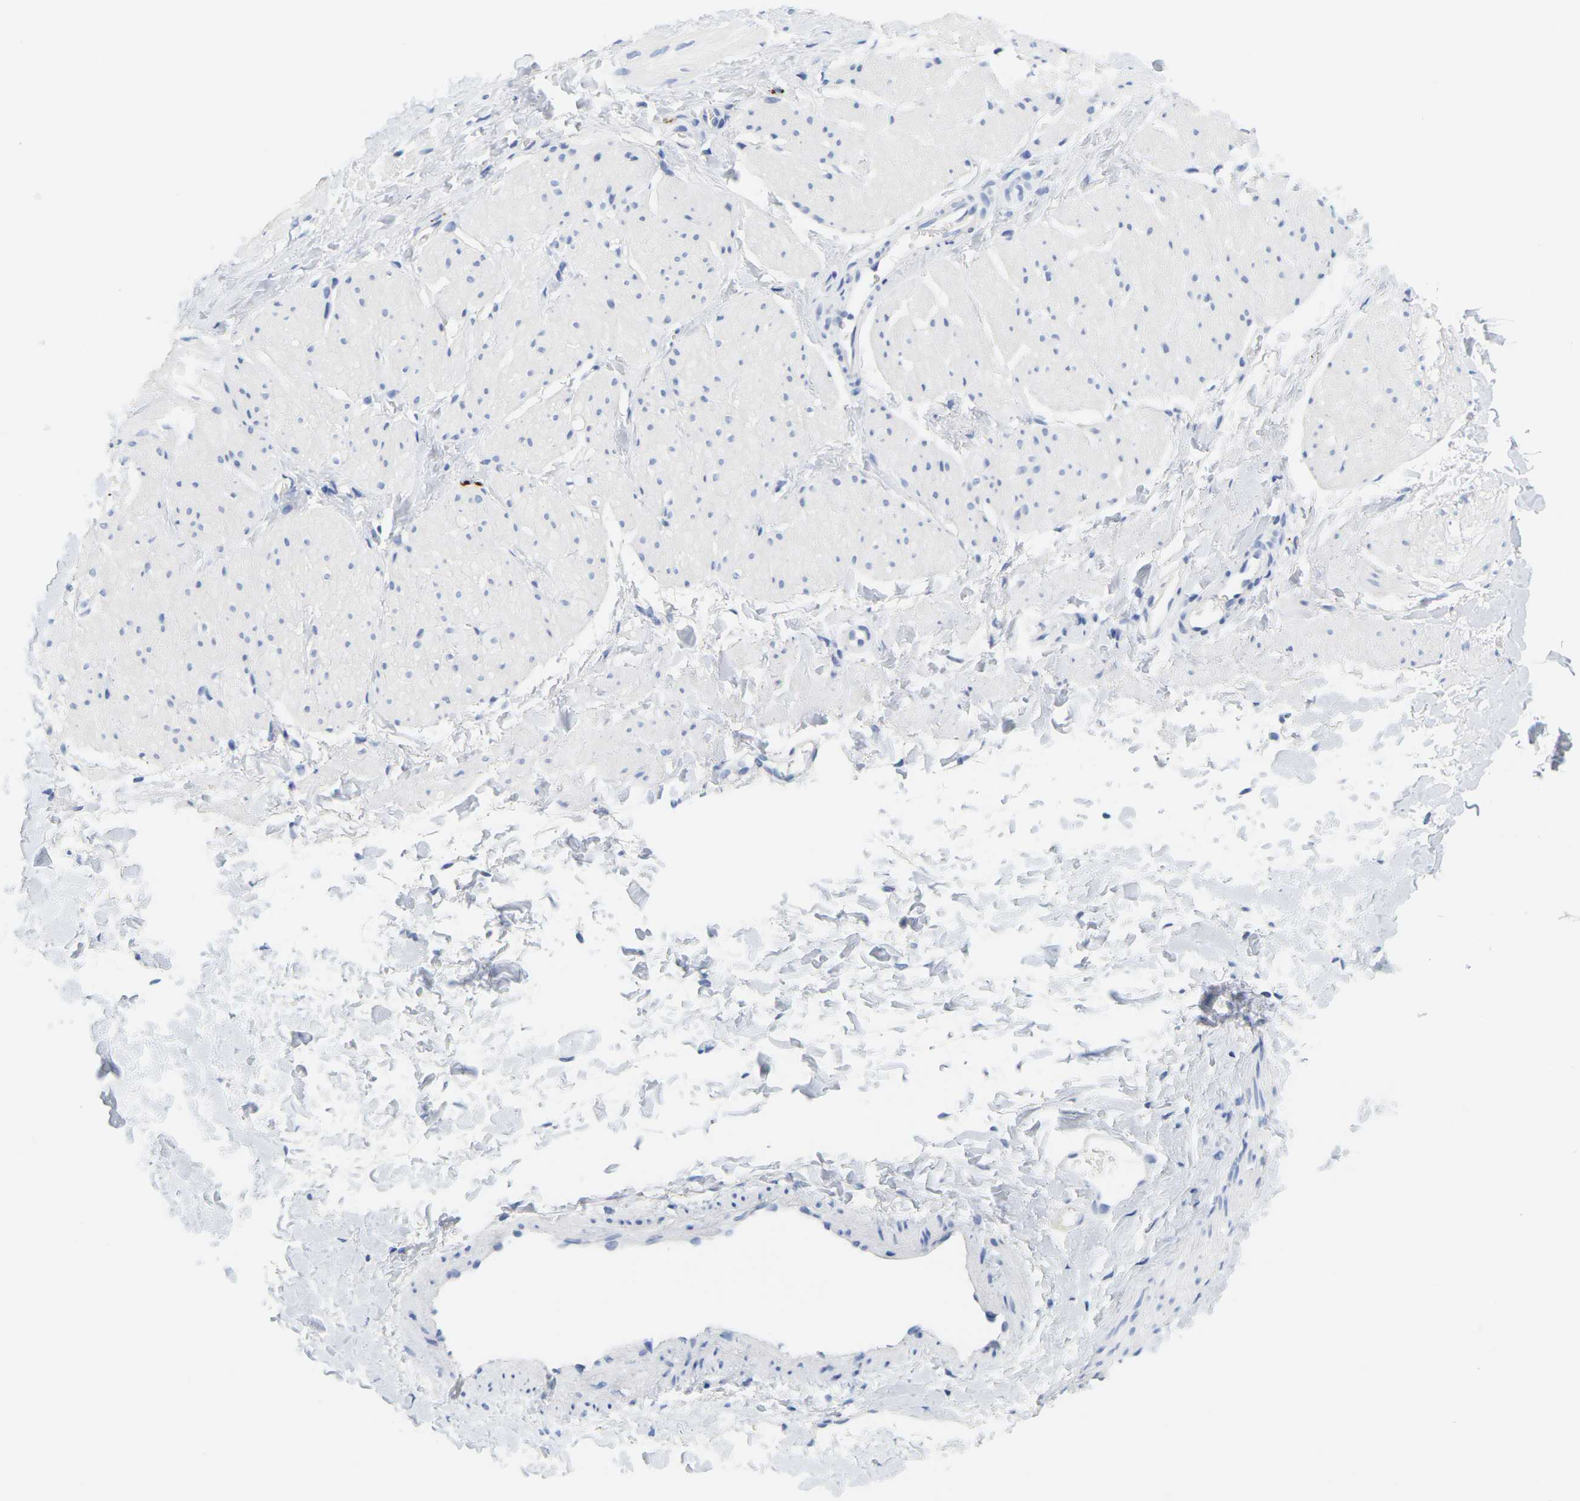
{"staining": {"intensity": "negative", "quantity": "none", "location": "none"}, "tissue": "smooth muscle", "cell_type": "Smooth muscle cells", "image_type": "normal", "snomed": [{"axis": "morphology", "description": "Normal tissue, NOS"}, {"axis": "topography", "description": "Smooth muscle"}], "caption": "IHC of unremarkable smooth muscle demonstrates no staining in smooth muscle cells.", "gene": "HLA", "patient": {"sex": "male", "age": 16}}